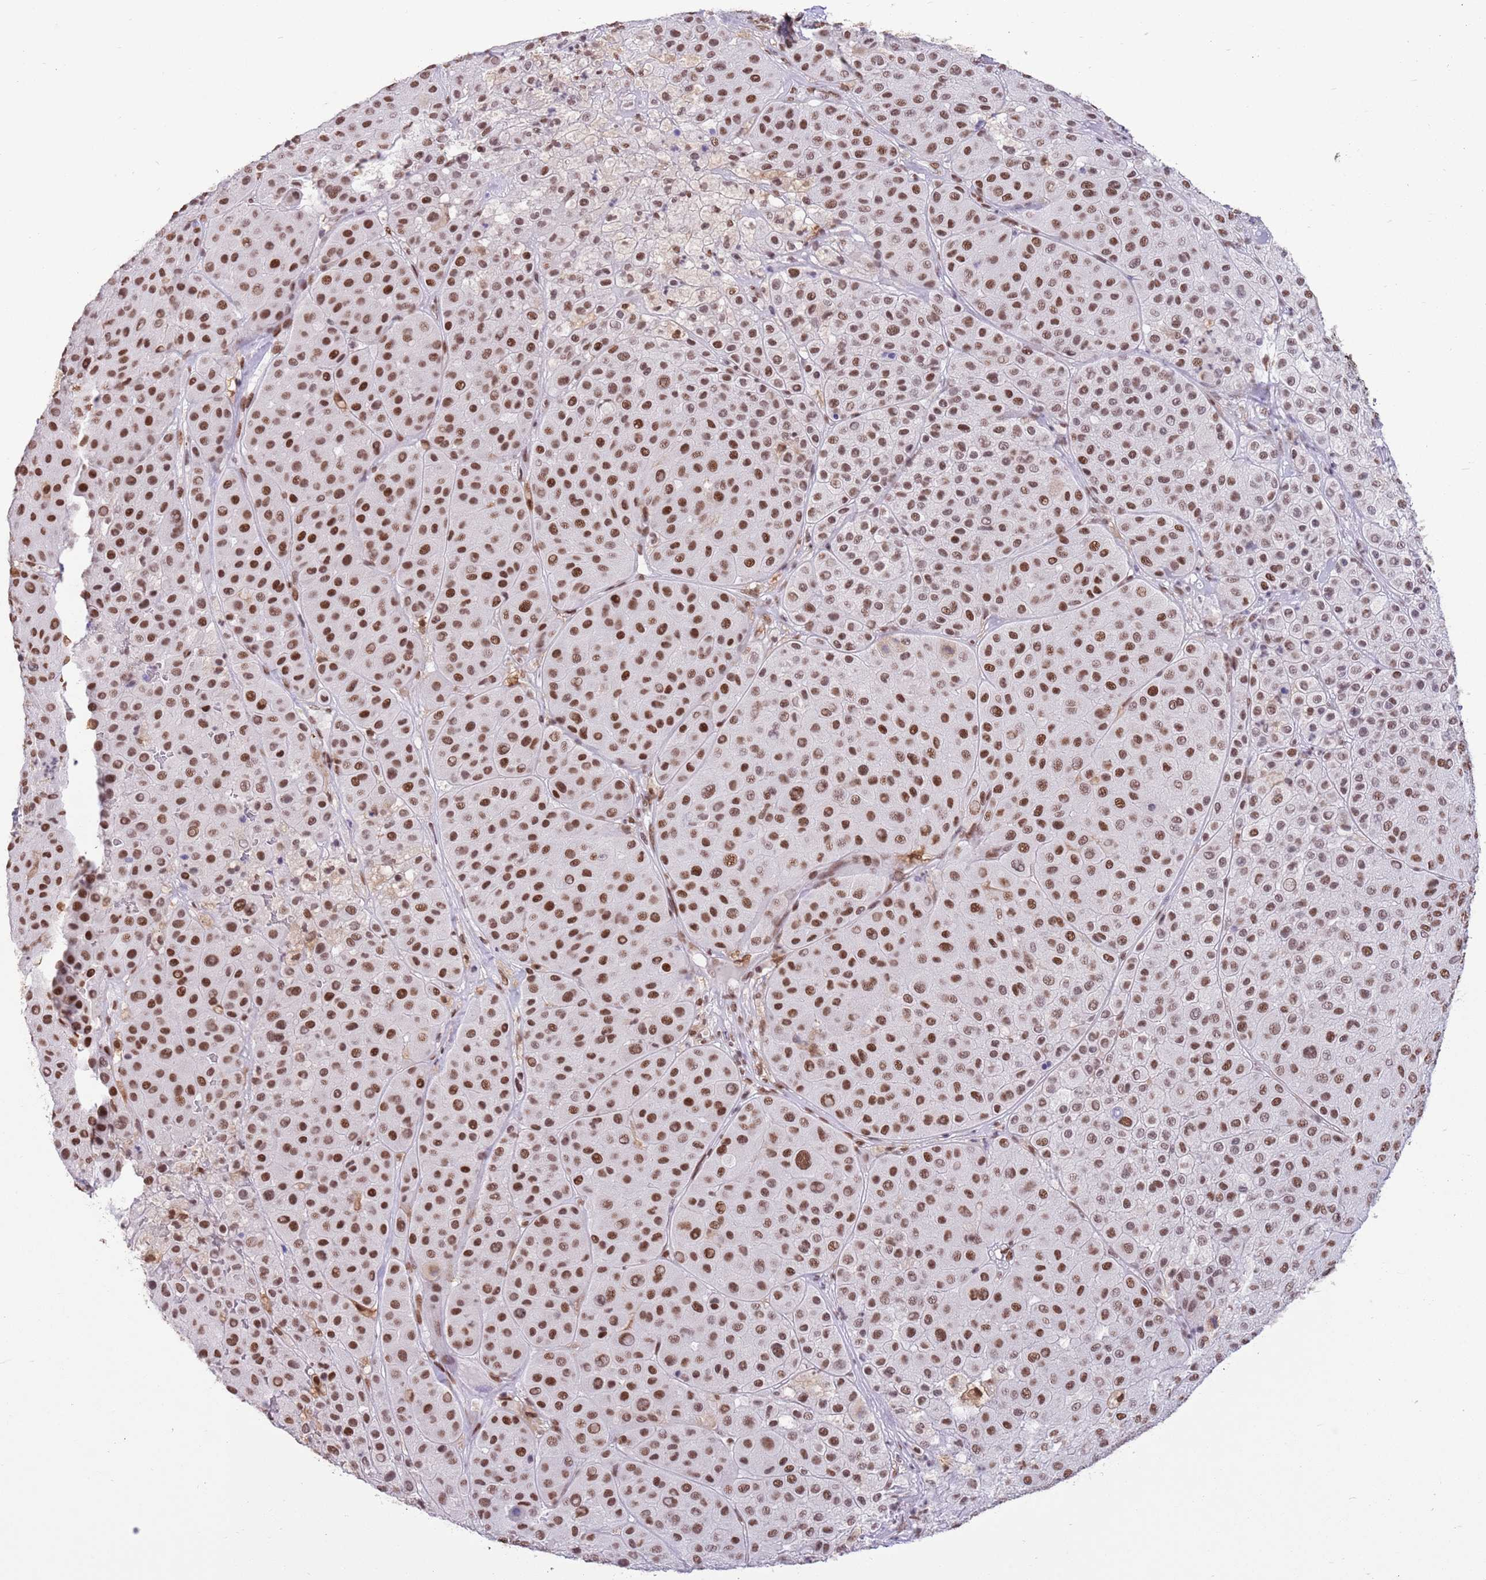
{"staining": {"intensity": "strong", "quantity": ">75%", "location": "nuclear"}, "tissue": "melanoma", "cell_type": "Tumor cells", "image_type": "cancer", "snomed": [{"axis": "morphology", "description": "Malignant melanoma, Metastatic site"}, {"axis": "topography", "description": "Smooth muscle"}], "caption": "This is a histology image of IHC staining of melanoma, which shows strong staining in the nuclear of tumor cells.", "gene": "TRIM32", "patient": {"sex": "male", "age": 41}}